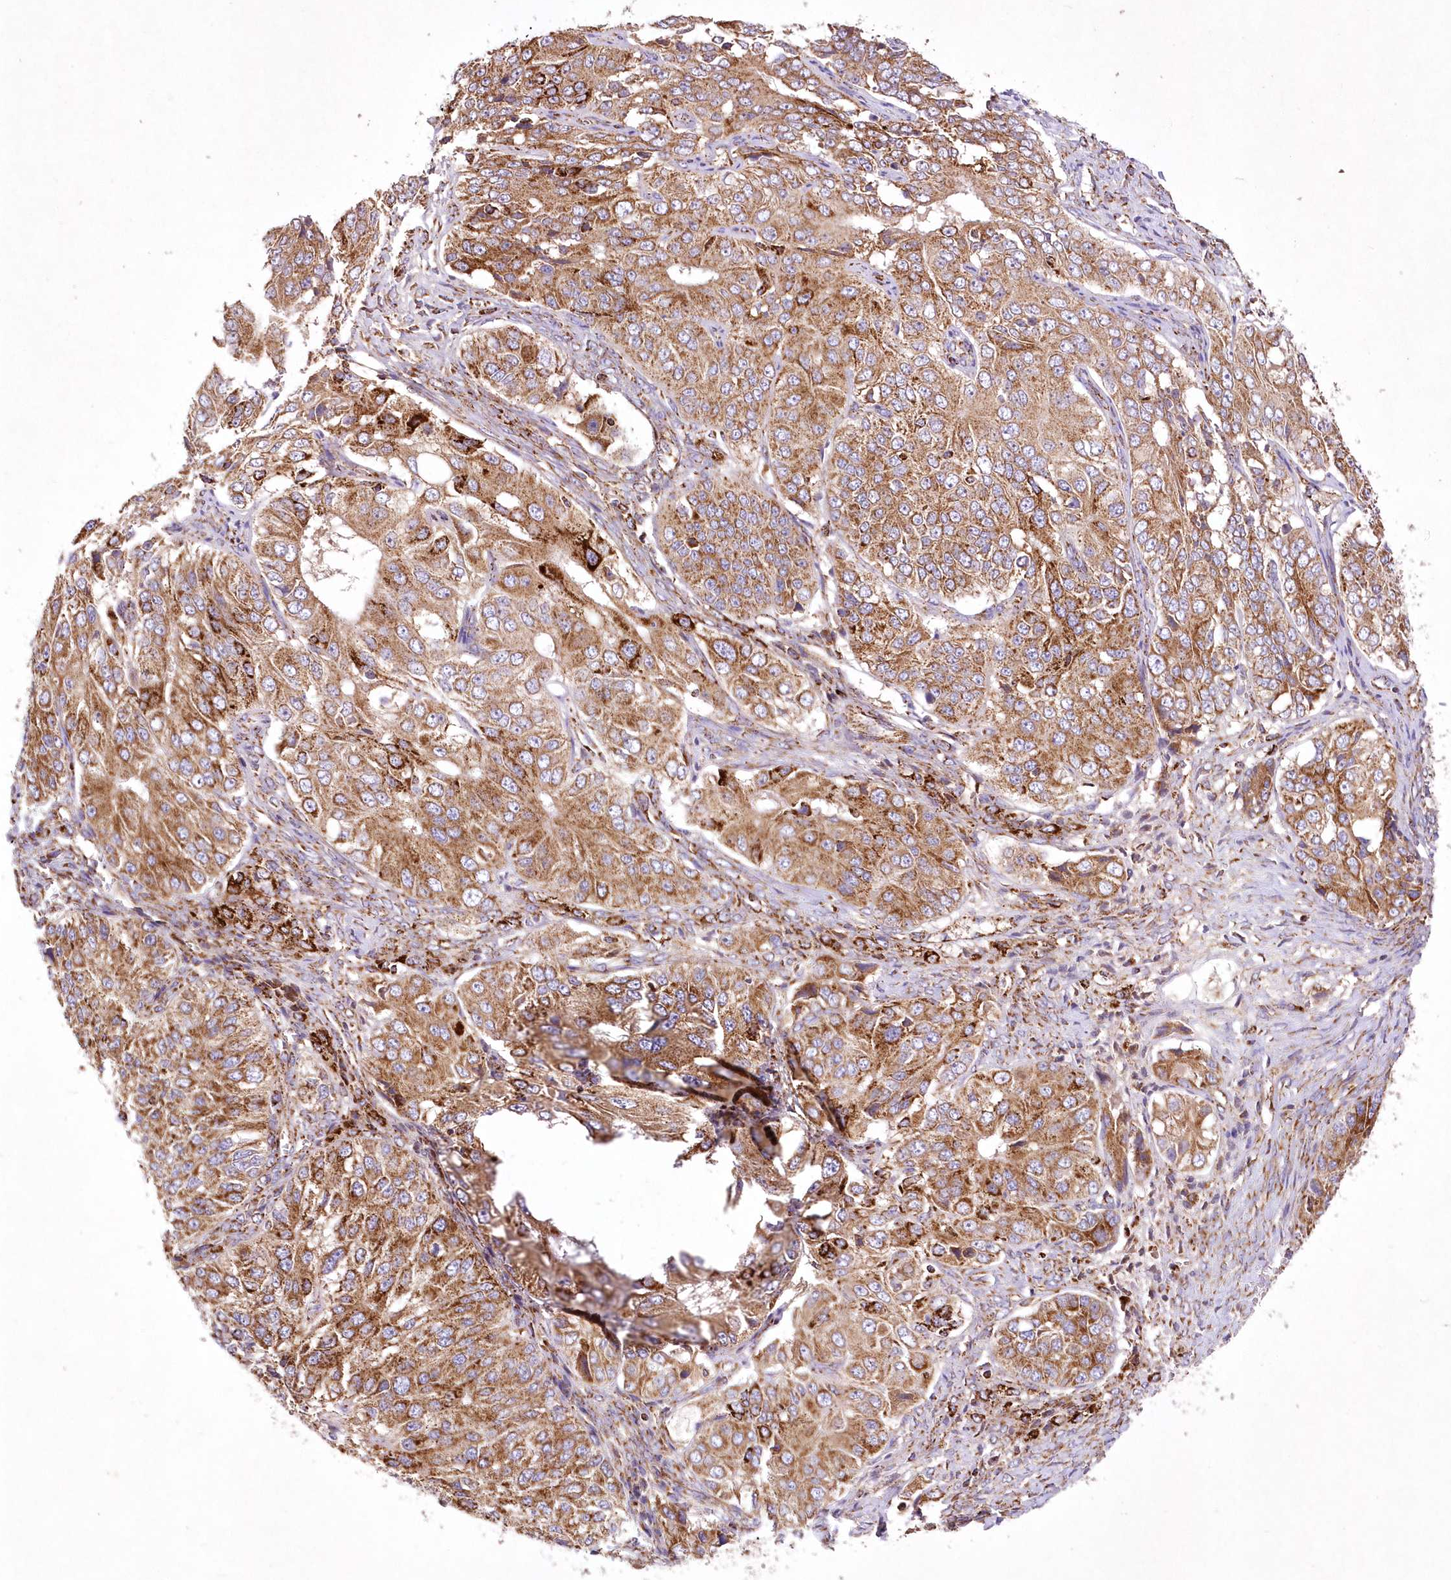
{"staining": {"intensity": "moderate", "quantity": ">75%", "location": "cytoplasmic/membranous"}, "tissue": "ovarian cancer", "cell_type": "Tumor cells", "image_type": "cancer", "snomed": [{"axis": "morphology", "description": "Carcinoma, endometroid"}, {"axis": "topography", "description": "Ovary"}], "caption": "High-power microscopy captured an immunohistochemistry histopathology image of ovarian endometroid carcinoma, revealing moderate cytoplasmic/membranous expression in about >75% of tumor cells.", "gene": "ASNSD1", "patient": {"sex": "female", "age": 51}}